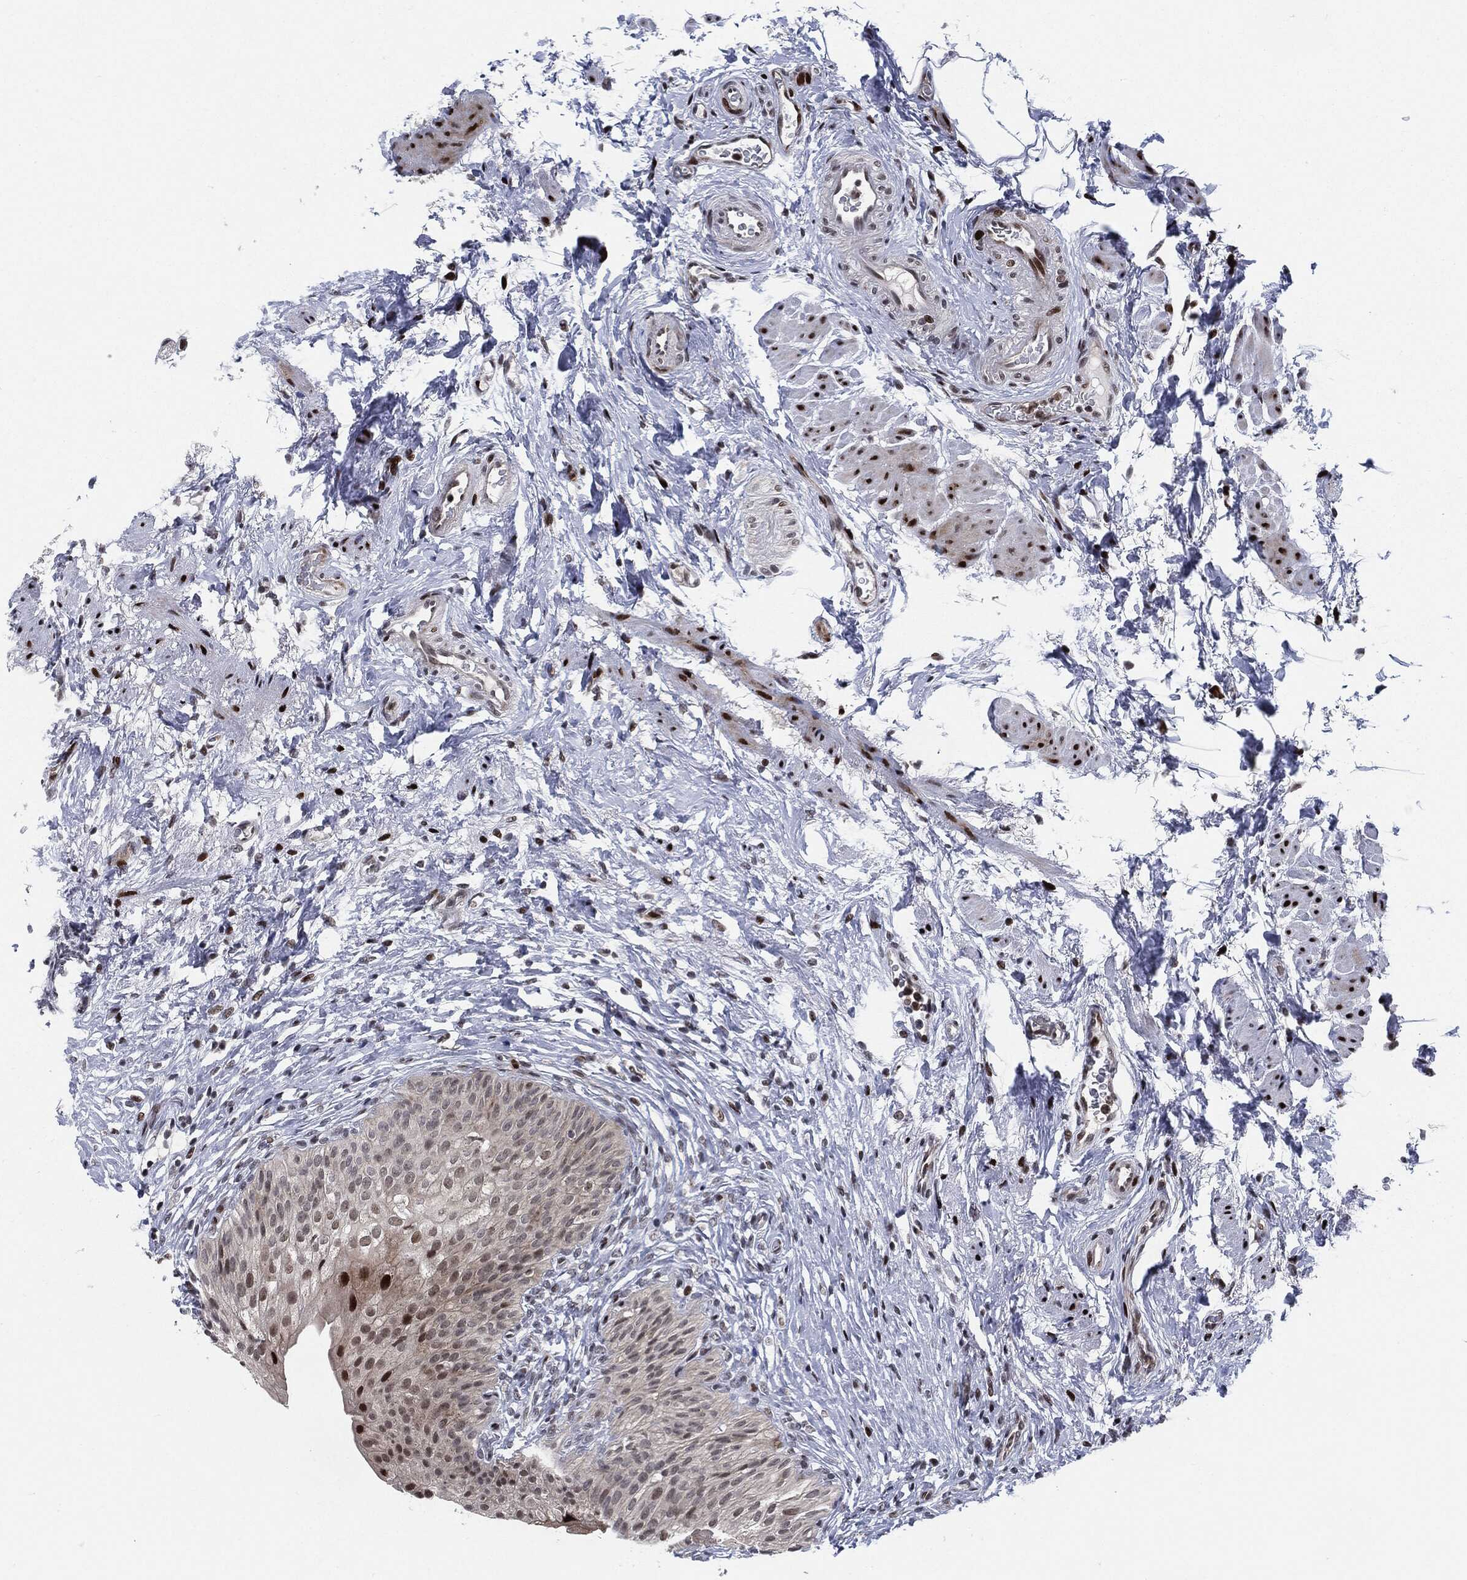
{"staining": {"intensity": "strong", "quantity": "<25%", "location": "nuclear"}, "tissue": "urinary bladder", "cell_type": "Urothelial cells", "image_type": "normal", "snomed": [{"axis": "morphology", "description": "Normal tissue, NOS"}, {"axis": "topography", "description": "Urinary bladder"}], "caption": "The immunohistochemical stain shows strong nuclear positivity in urothelial cells of normal urinary bladder.", "gene": "AKT2", "patient": {"sex": "male", "age": 46}}